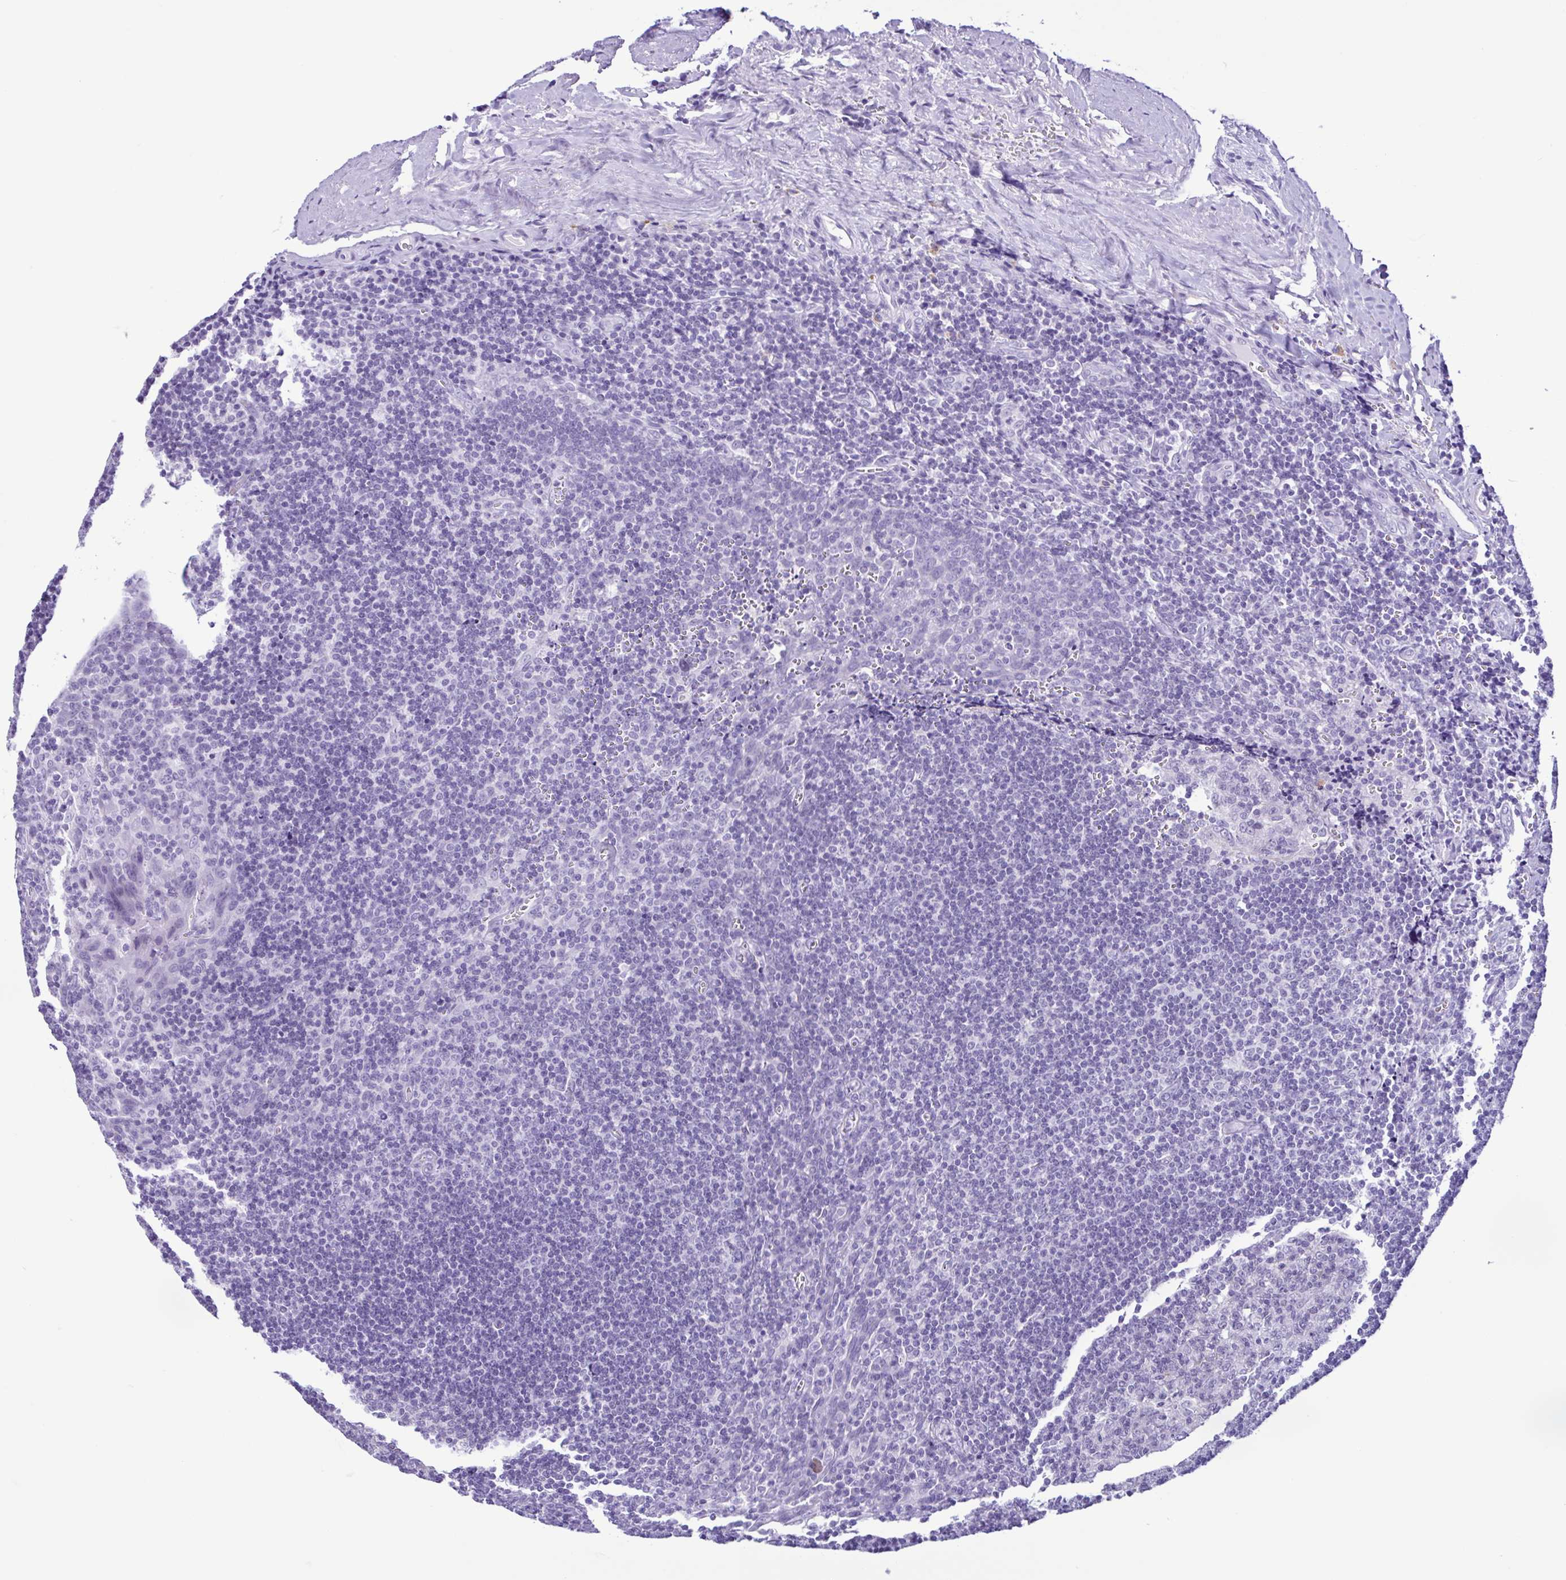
{"staining": {"intensity": "negative", "quantity": "none", "location": "none"}, "tissue": "tonsil", "cell_type": "Germinal center cells", "image_type": "normal", "snomed": [{"axis": "morphology", "description": "Normal tissue, NOS"}, {"axis": "morphology", "description": "Inflammation, NOS"}, {"axis": "topography", "description": "Tonsil"}], "caption": "IHC of normal tonsil shows no staining in germinal center cells.", "gene": "SPATA16", "patient": {"sex": "female", "age": 31}}